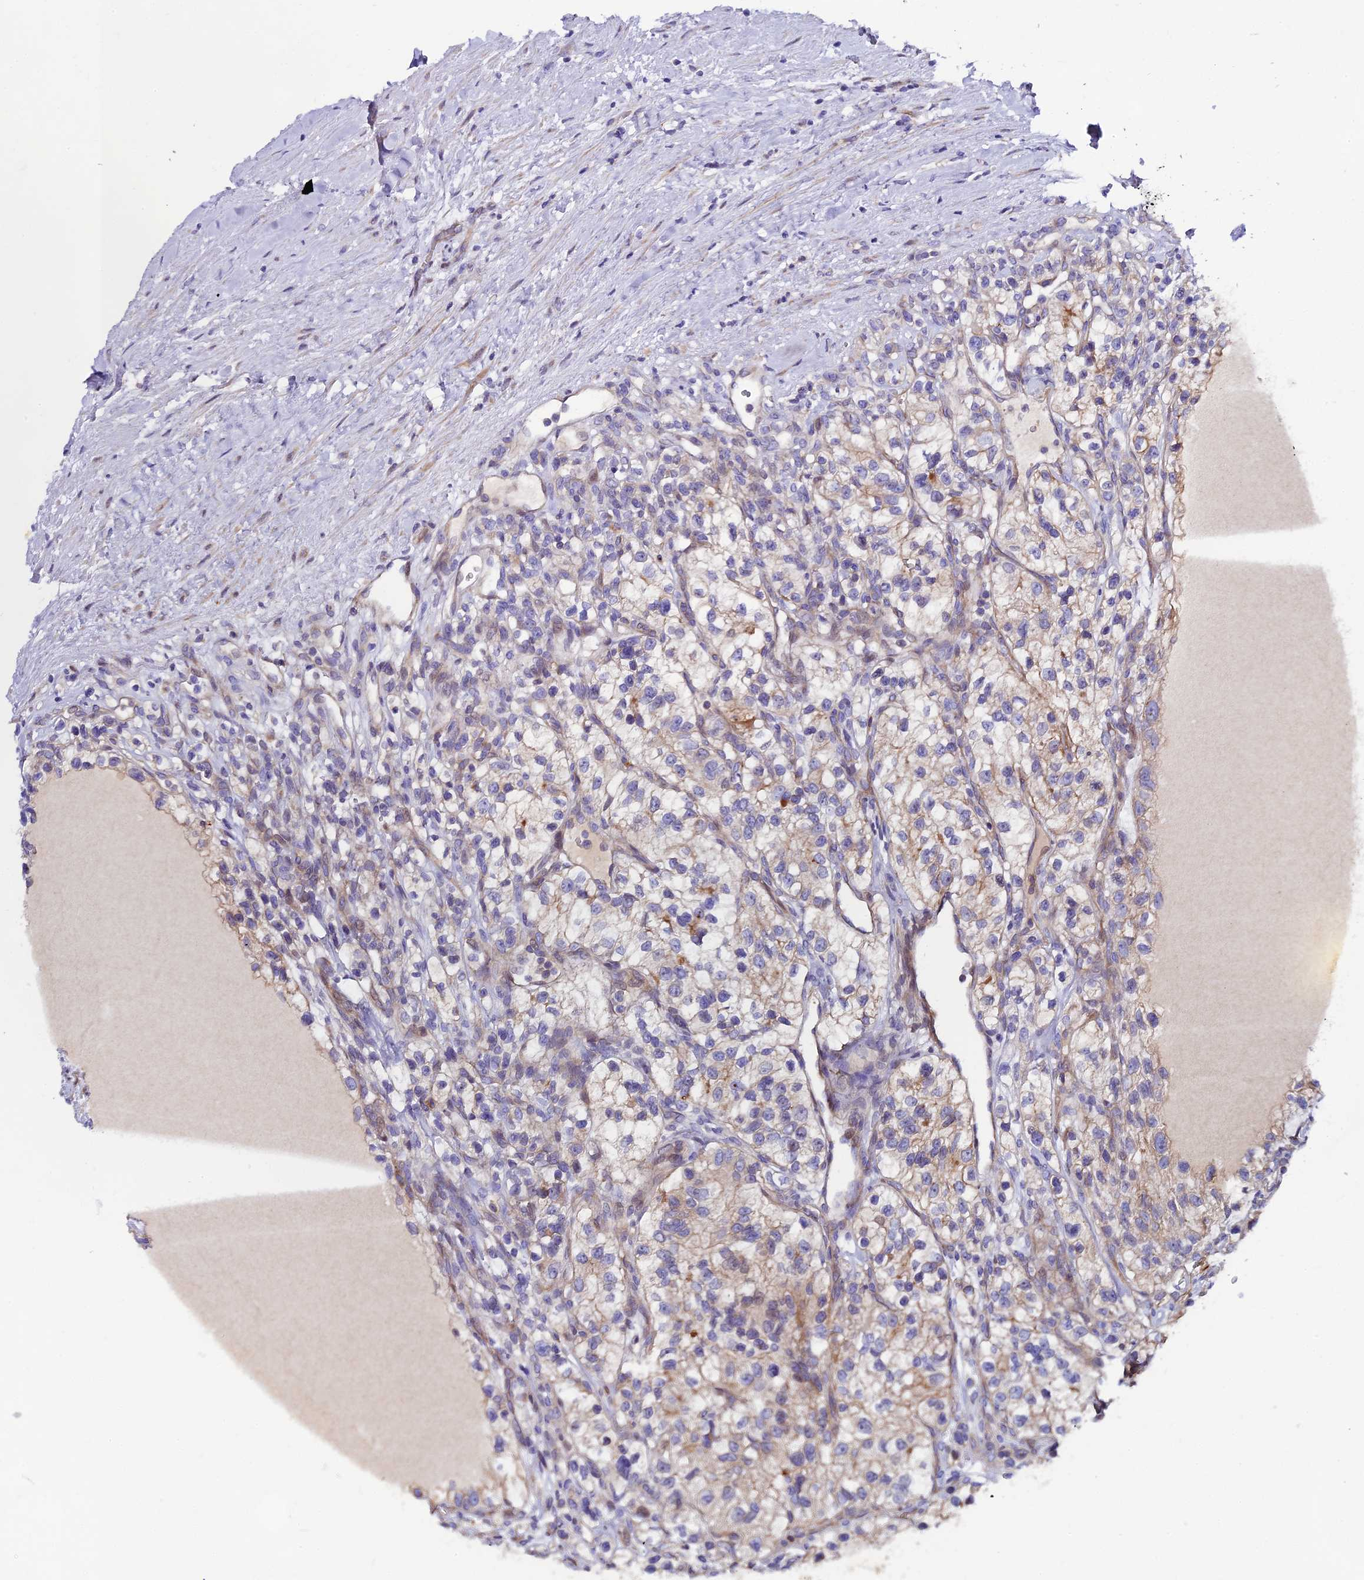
{"staining": {"intensity": "weak", "quantity": "25%-75%", "location": "cytoplasmic/membranous"}, "tissue": "renal cancer", "cell_type": "Tumor cells", "image_type": "cancer", "snomed": [{"axis": "morphology", "description": "Adenocarcinoma, NOS"}, {"axis": "topography", "description": "Kidney"}], "caption": "Immunohistochemical staining of human renal cancer reveals low levels of weak cytoplasmic/membranous protein expression in approximately 25%-75% of tumor cells.", "gene": "PIGU", "patient": {"sex": "female", "age": 57}}